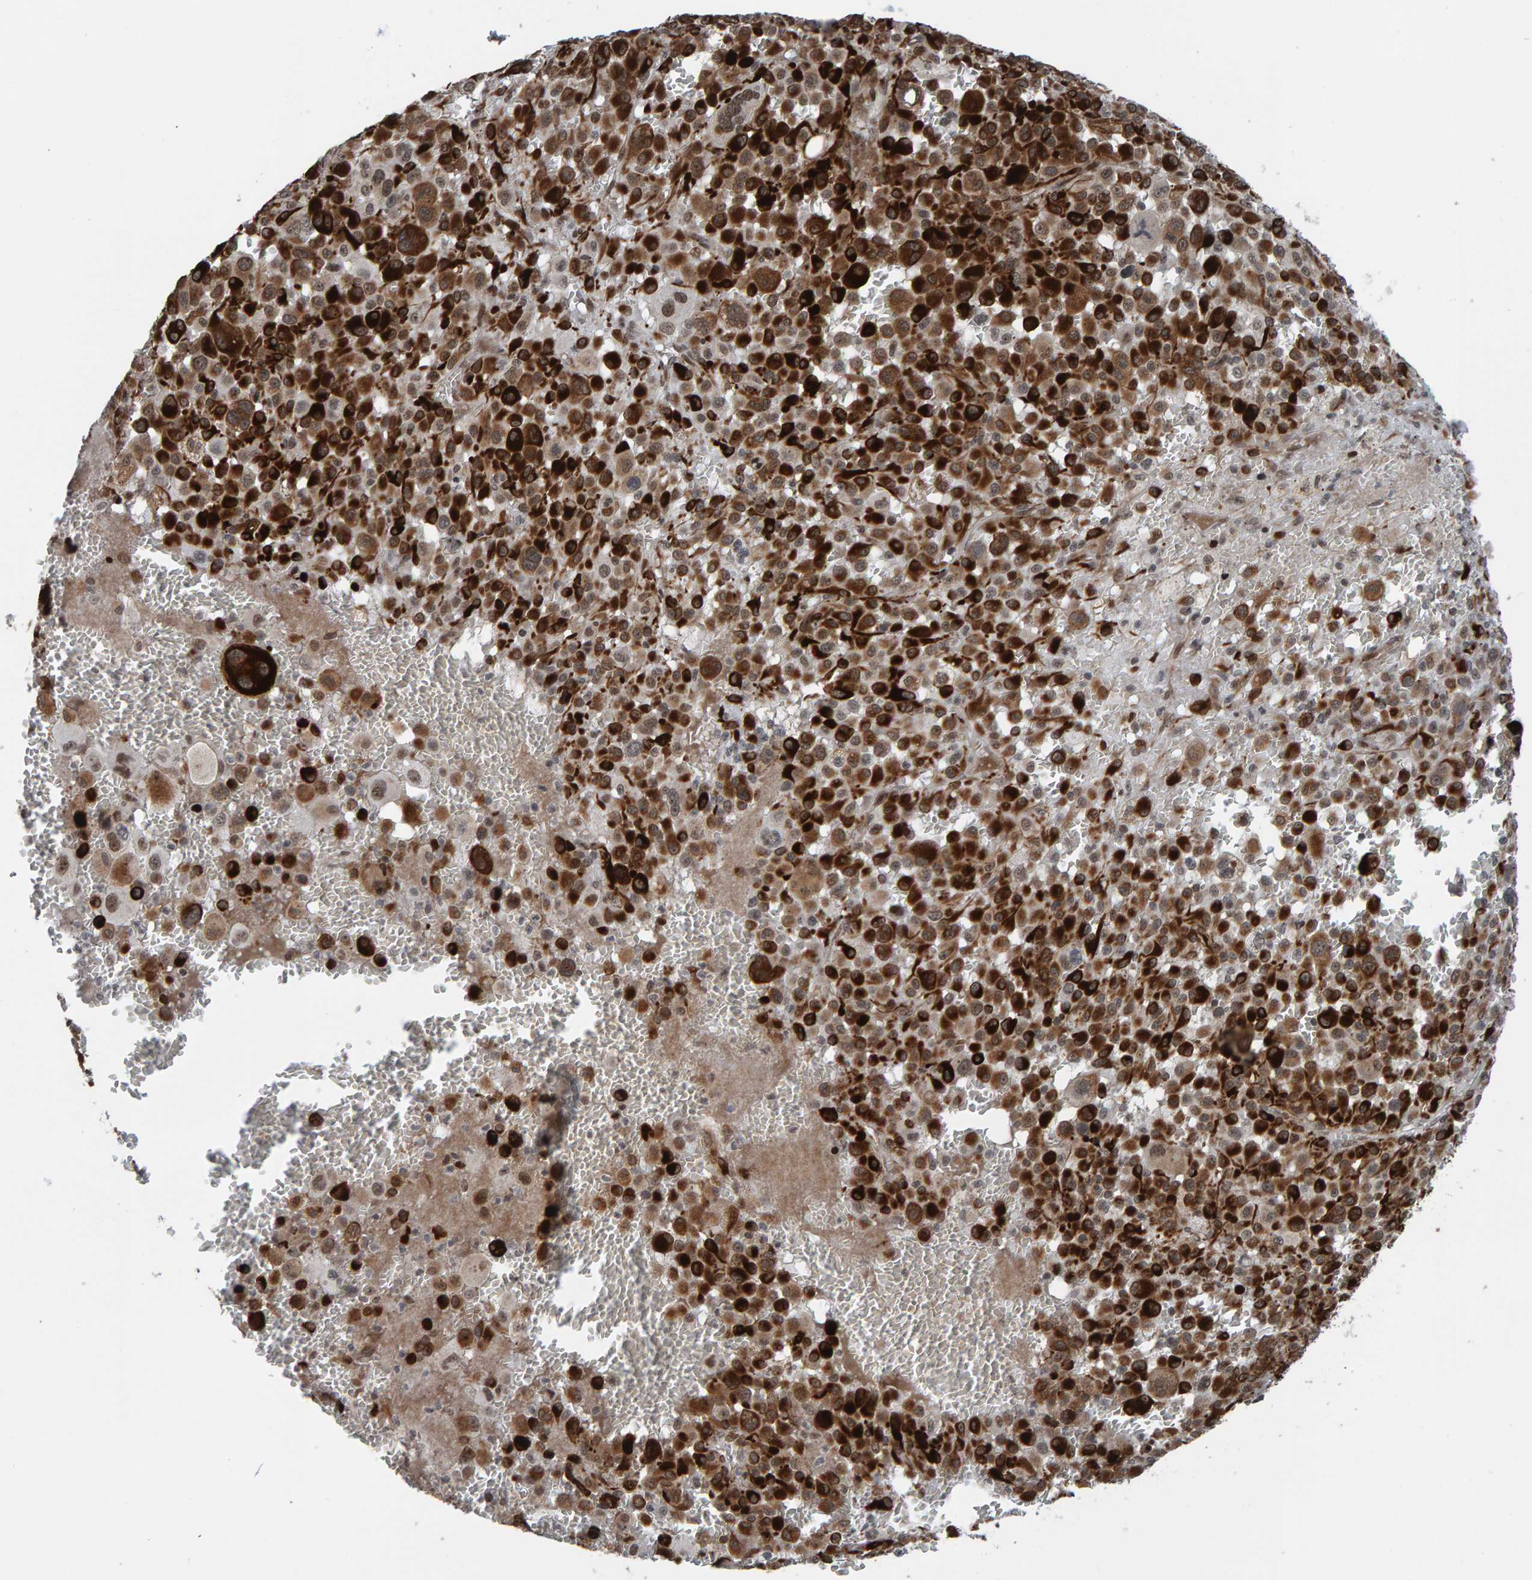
{"staining": {"intensity": "strong", "quantity": ">75%", "location": "cytoplasmic/membranous"}, "tissue": "melanoma", "cell_type": "Tumor cells", "image_type": "cancer", "snomed": [{"axis": "morphology", "description": "Malignant melanoma, Metastatic site"}, {"axis": "topography", "description": "Skin"}], "caption": "A brown stain highlights strong cytoplasmic/membranous positivity of a protein in malignant melanoma (metastatic site) tumor cells.", "gene": "ZNF366", "patient": {"sex": "female", "age": 74}}